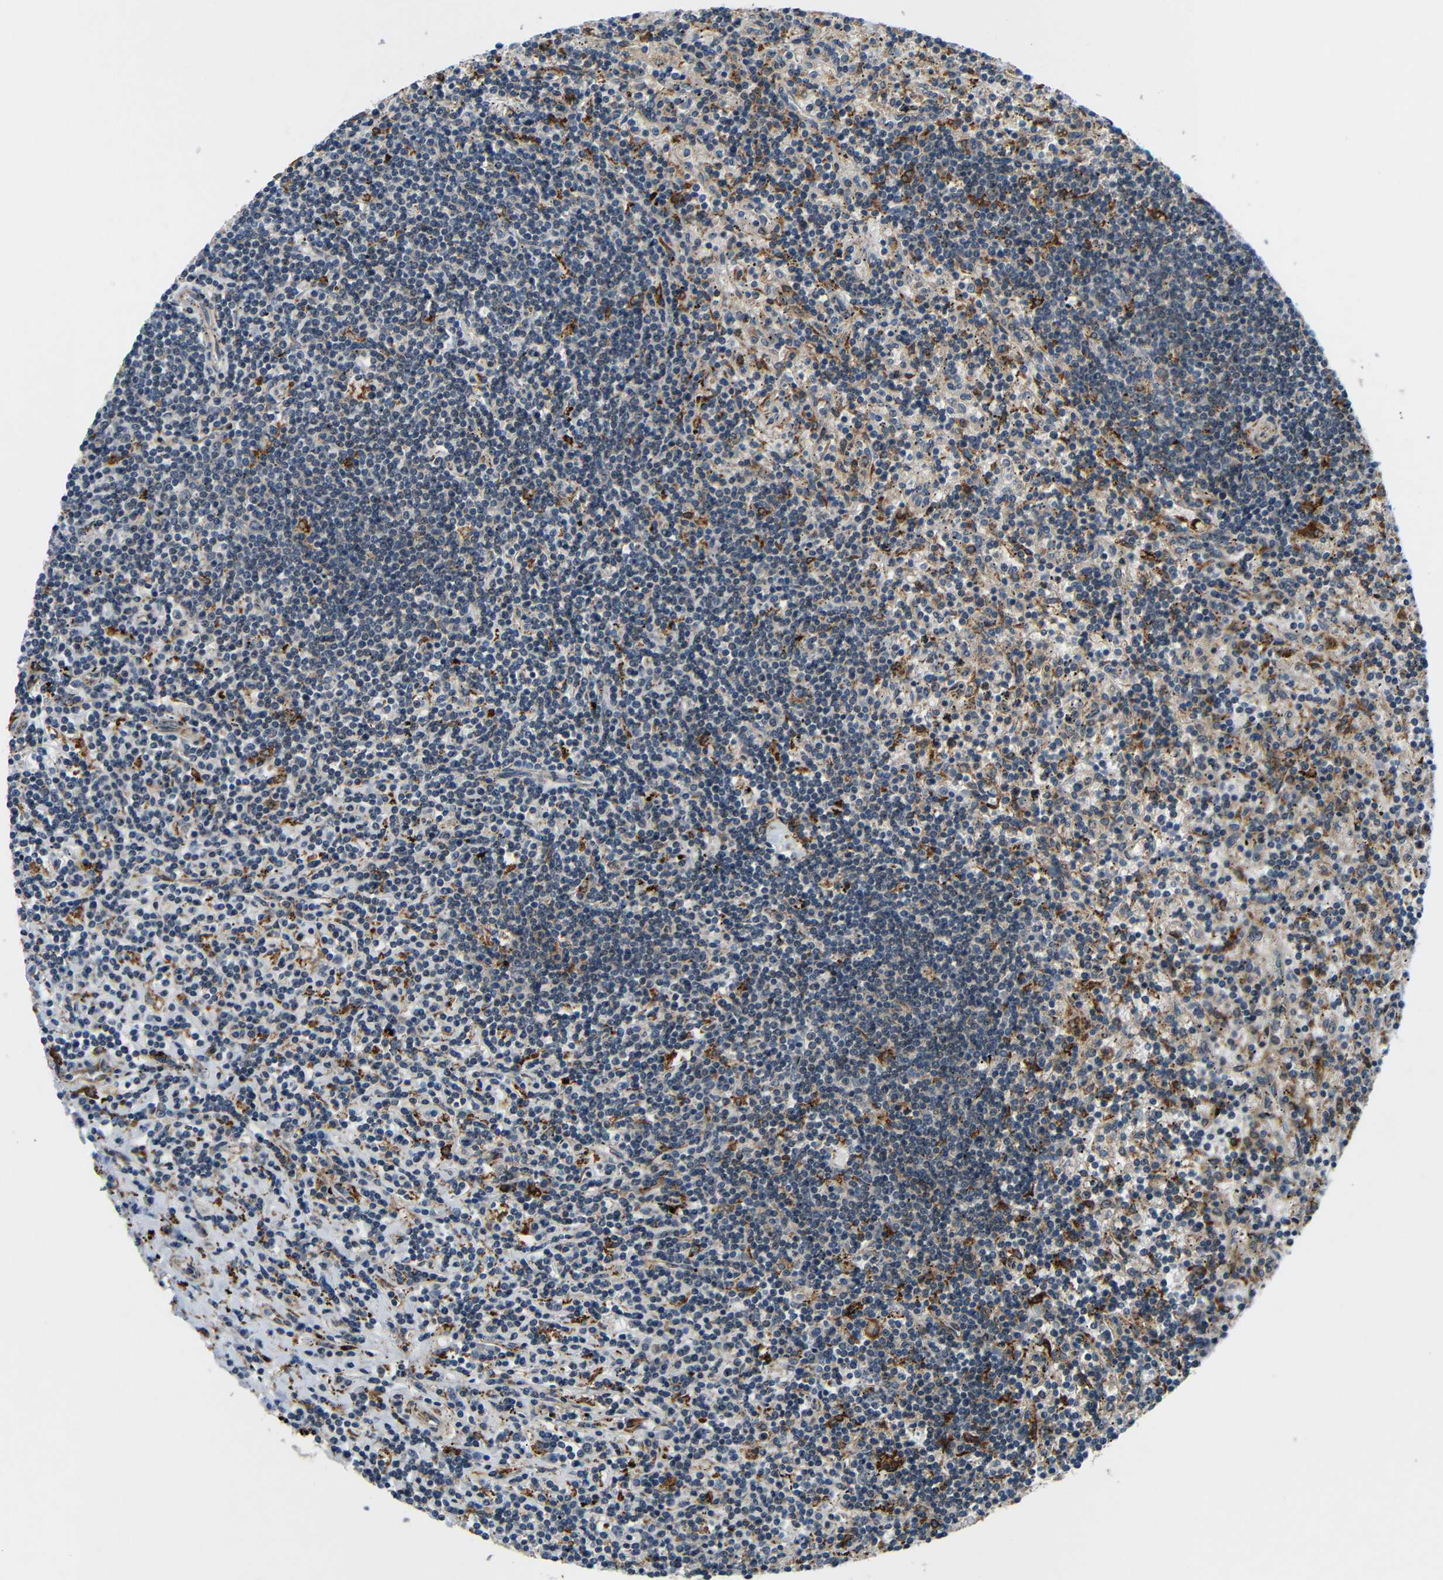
{"staining": {"intensity": "negative", "quantity": "none", "location": "none"}, "tissue": "lymphoma", "cell_type": "Tumor cells", "image_type": "cancer", "snomed": [{"axis": "morphology", "description": "Malignant lymphoma, non-Hodgkin's type, Low grade"}, {"axis": "topography", "description": "Spleen"}], "caption": "Immunohistochemical staining of malignant lymphoma, non-Hodgkin's type (low-grade) demonstrates no significant staining in tumor cells.", "gene": "SYDE1", "patient": {"sex": "male", "age": 76}}